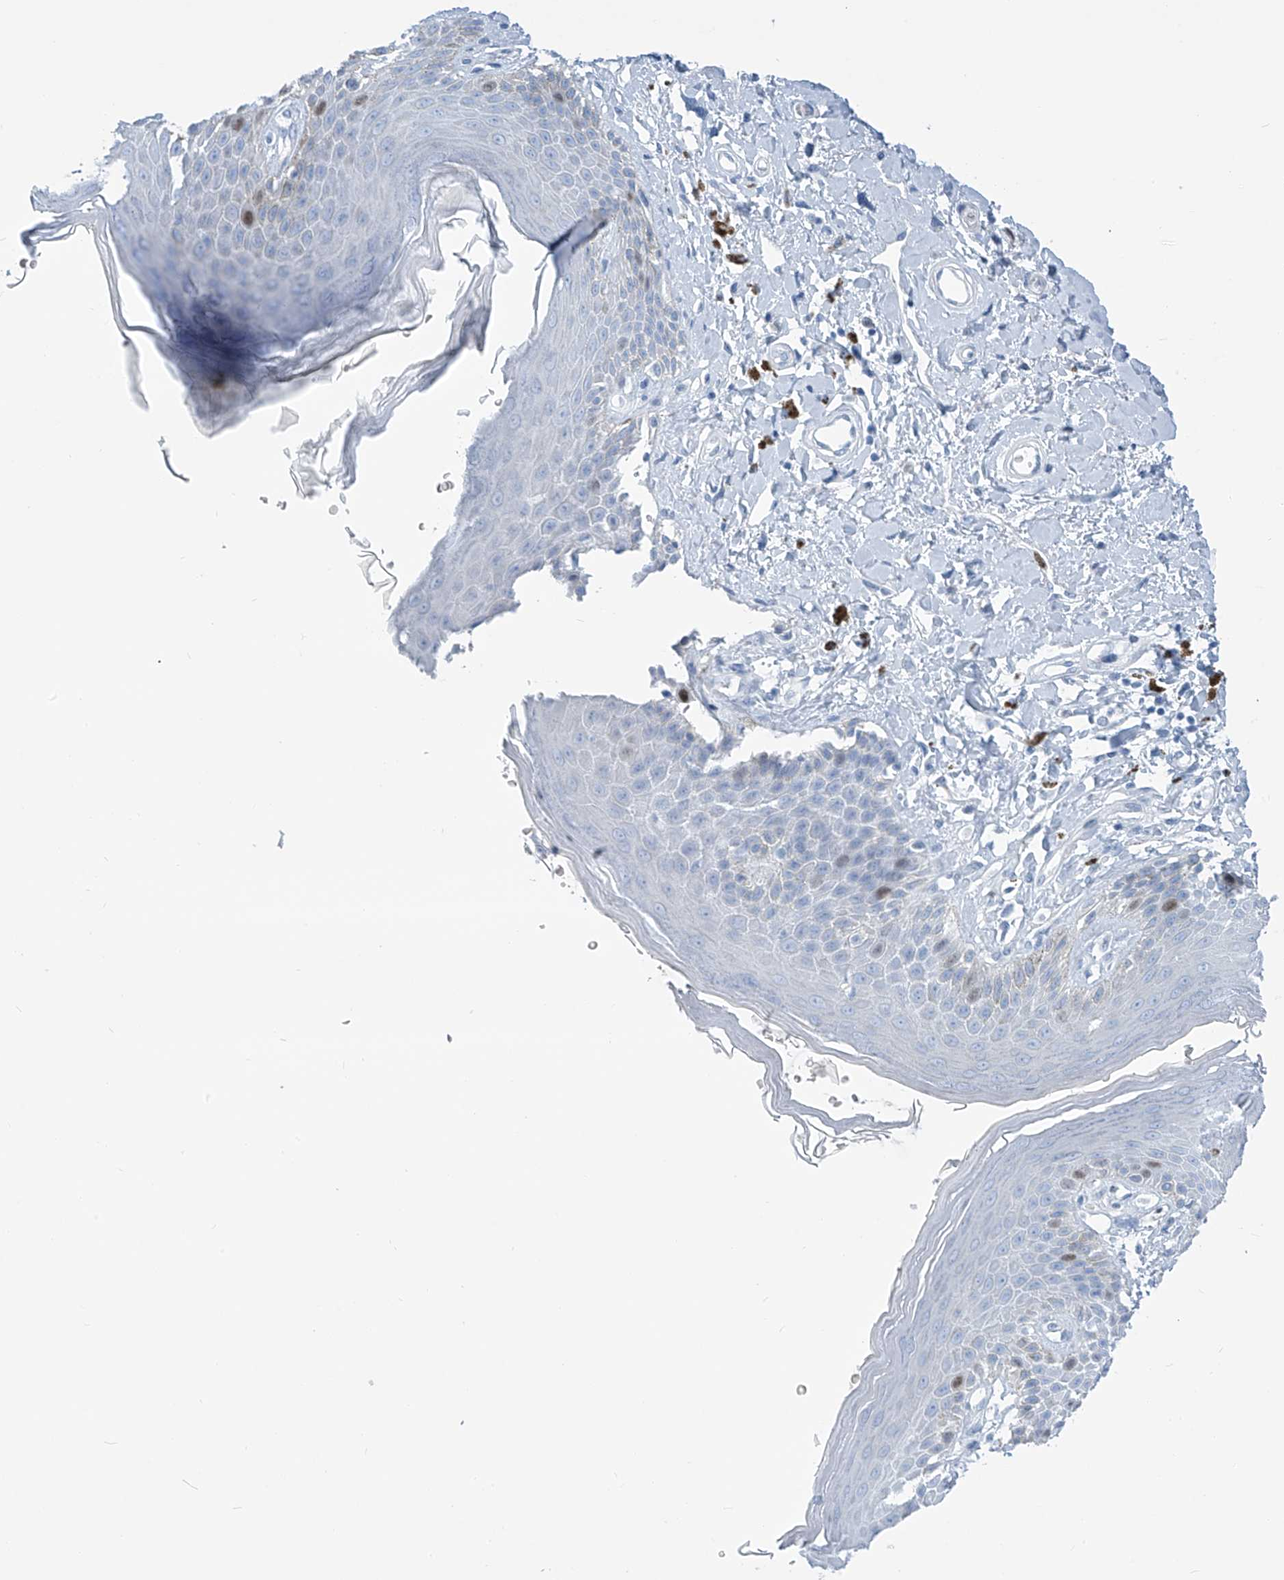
{"staining": {"intensity": "weak", "quantity": "<25%", "location": "nuclear"}, "tissue": "skin", "cell_type": "Epidermal cells", "image_type": "normal", "snomed": [{"axis": "morphology", "description": "Normal tissue, NOS"}, {"axis": "topography", "description": "Anal"}], "caption": "High magnification brightfield microscopy of benign skin stained with DAB (brown) and counterstained with hematoxylin (blue): epidermal cells show no significant positivity.", "gene": "SGO2", "patient": {"sex": "female", "age": 78}}